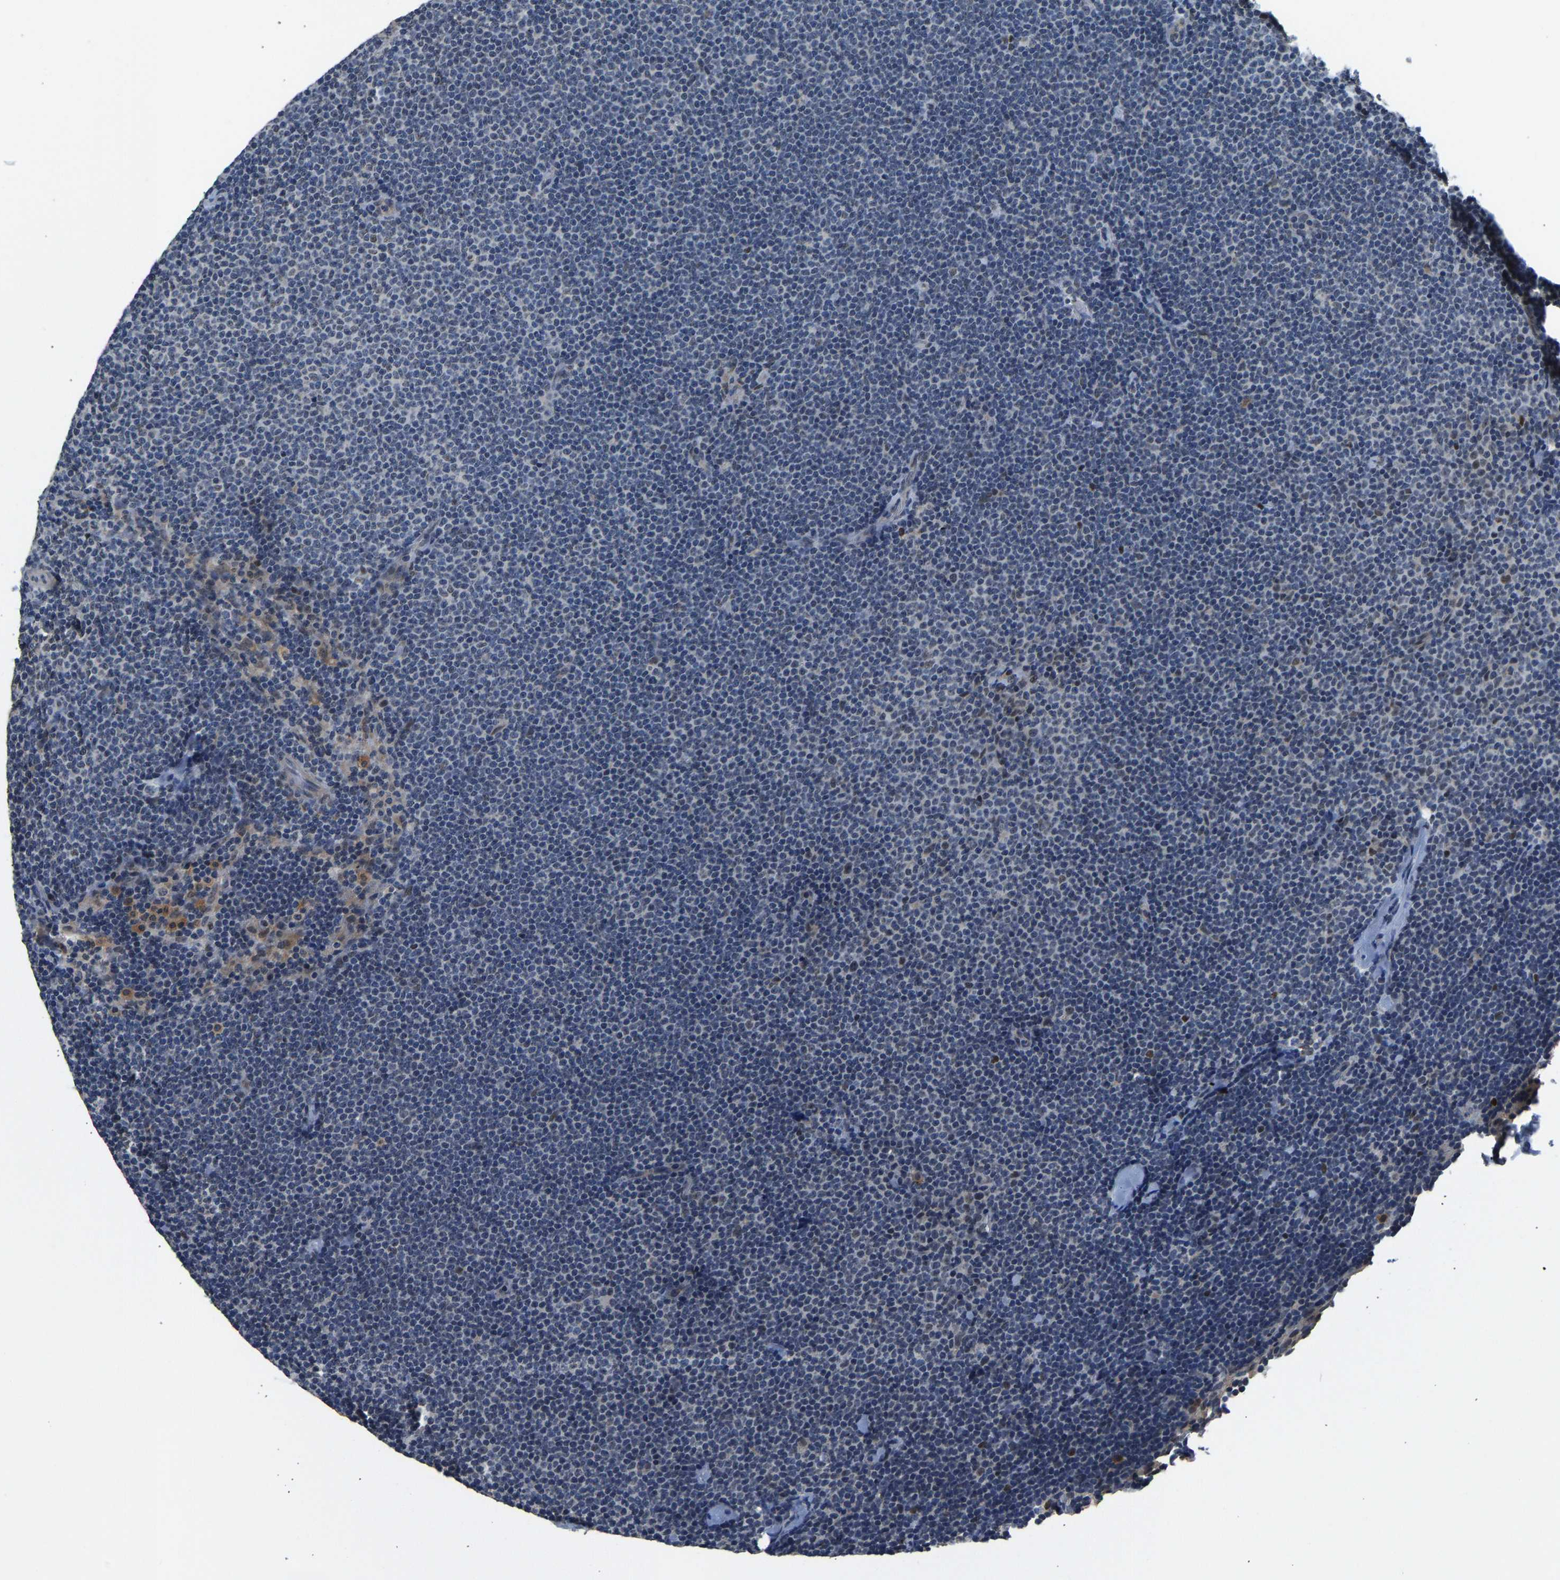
{"staining": {"intensity": "negative", "quantity": "none", "location": "none"}, "tissue": "lymphoma", "cell_type": "Tumor cells", "image_type": "cancer", "snomed": [{"axis": "morphology", "description": "Malignant lymphoma, non-Hodgkin's type, Low grade"}, {"axis": "topography", "description": "Lymph node"}], "caption": "Tumor cells show no significant positivity in lymphoma. Nuclei are stained in blue.", "gene": "FOS", "patient": {"sex": "female", "age": 53}}